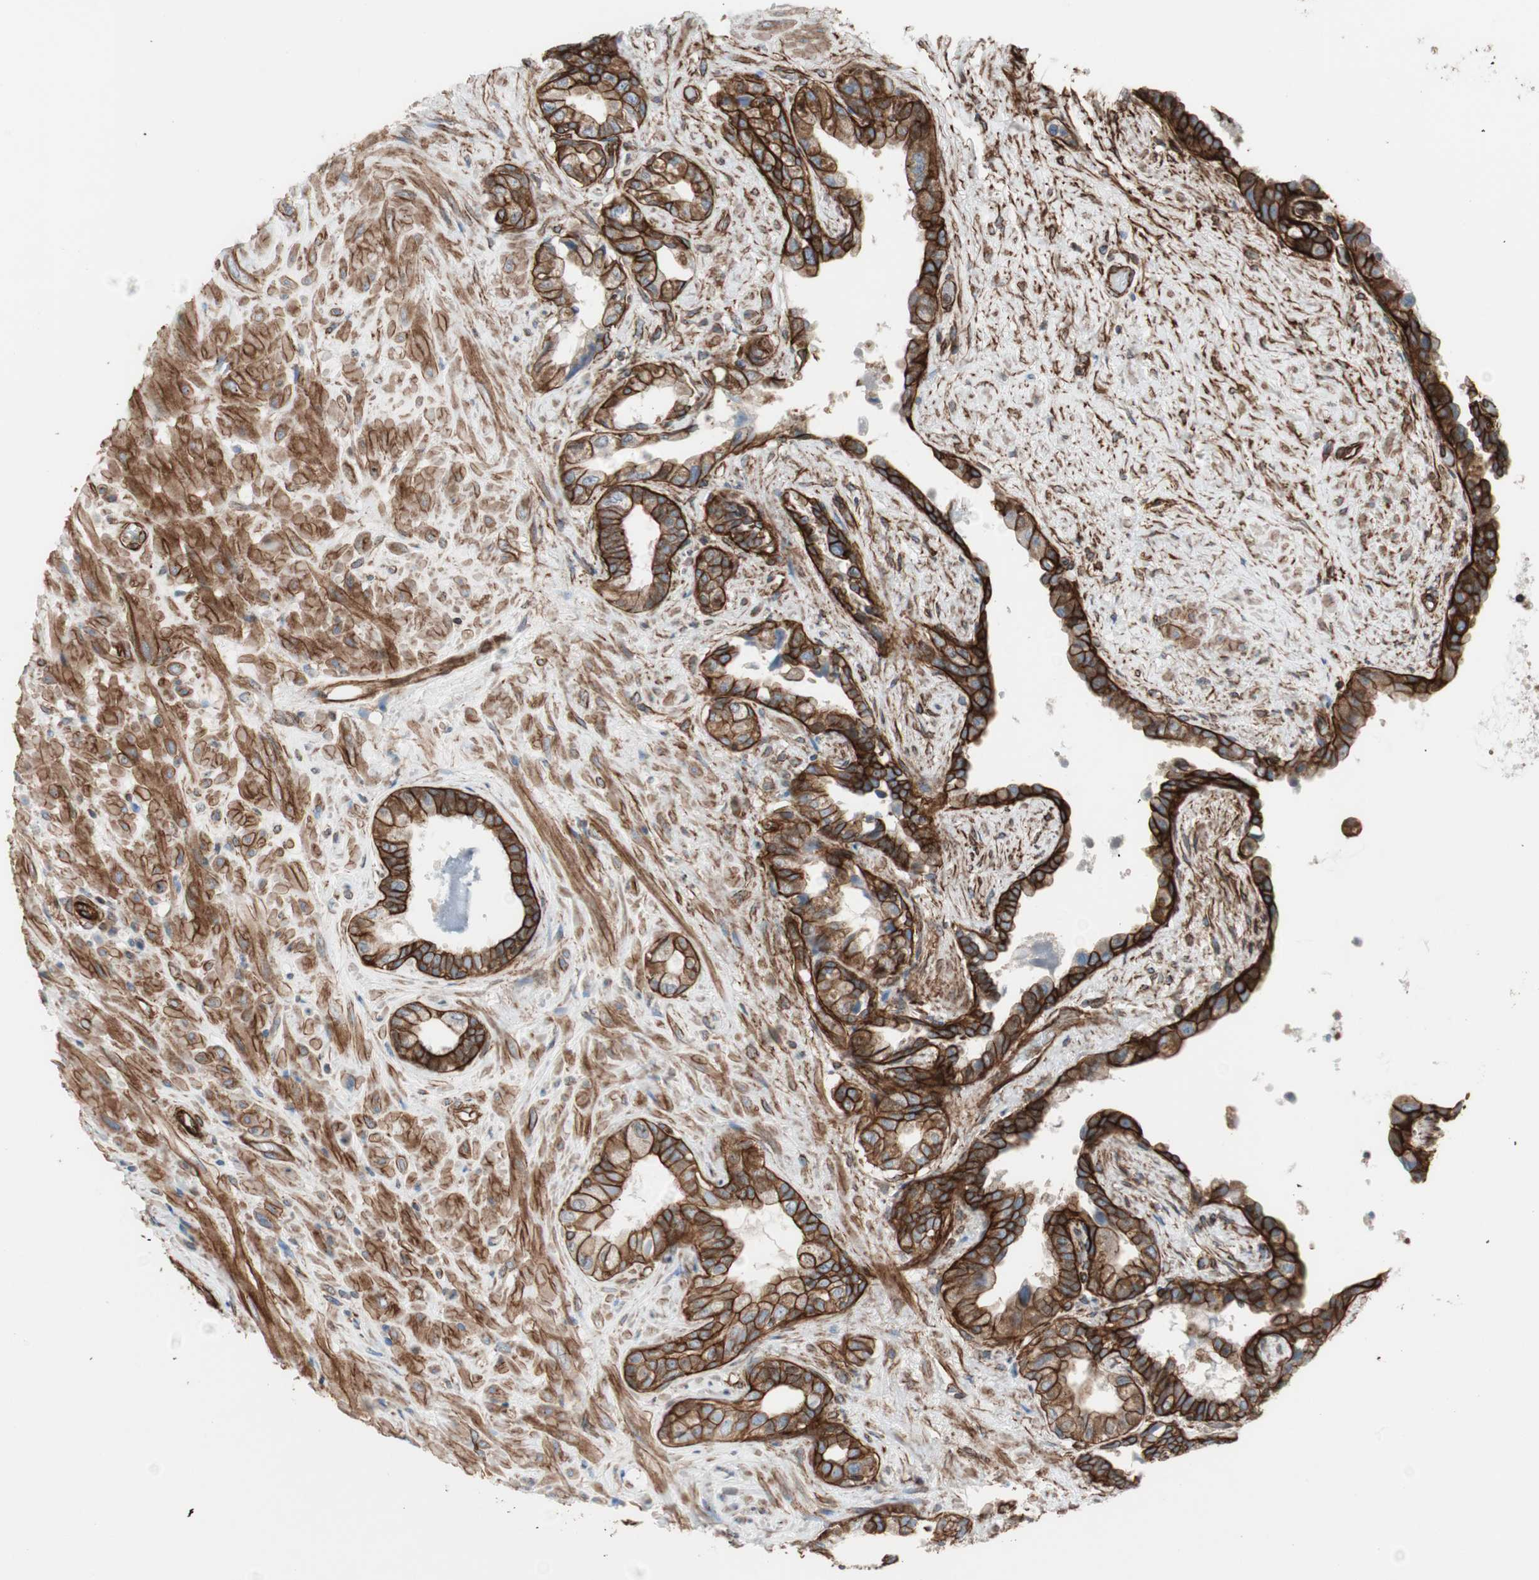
{"staining": {"intensity": "strong", "quantity": ">75%", "location": "cytoplasmic/membranous"}, "tissue": "seminal vesicle", "cell_type": "Glandular cells", "image_type": "normal", "snomed": [{"axis": "morphology", "description": "Normal tissue, NOS"}, {"axis": "topography", "description": "Seminal veicle"}], "caption": "The image reveals immunohistochemical staining of unremarkable seminal vesicle. There is strong cytoplasmic/membranous positivity is identified in approximately >75% of glandular cells. The staining was performed using DAB, with brown indicating positive protein expression. Nuclei are stained blue with hematoxylin.", "gene": "TCTA", "patient": {"sex": "male", "age": 61}}